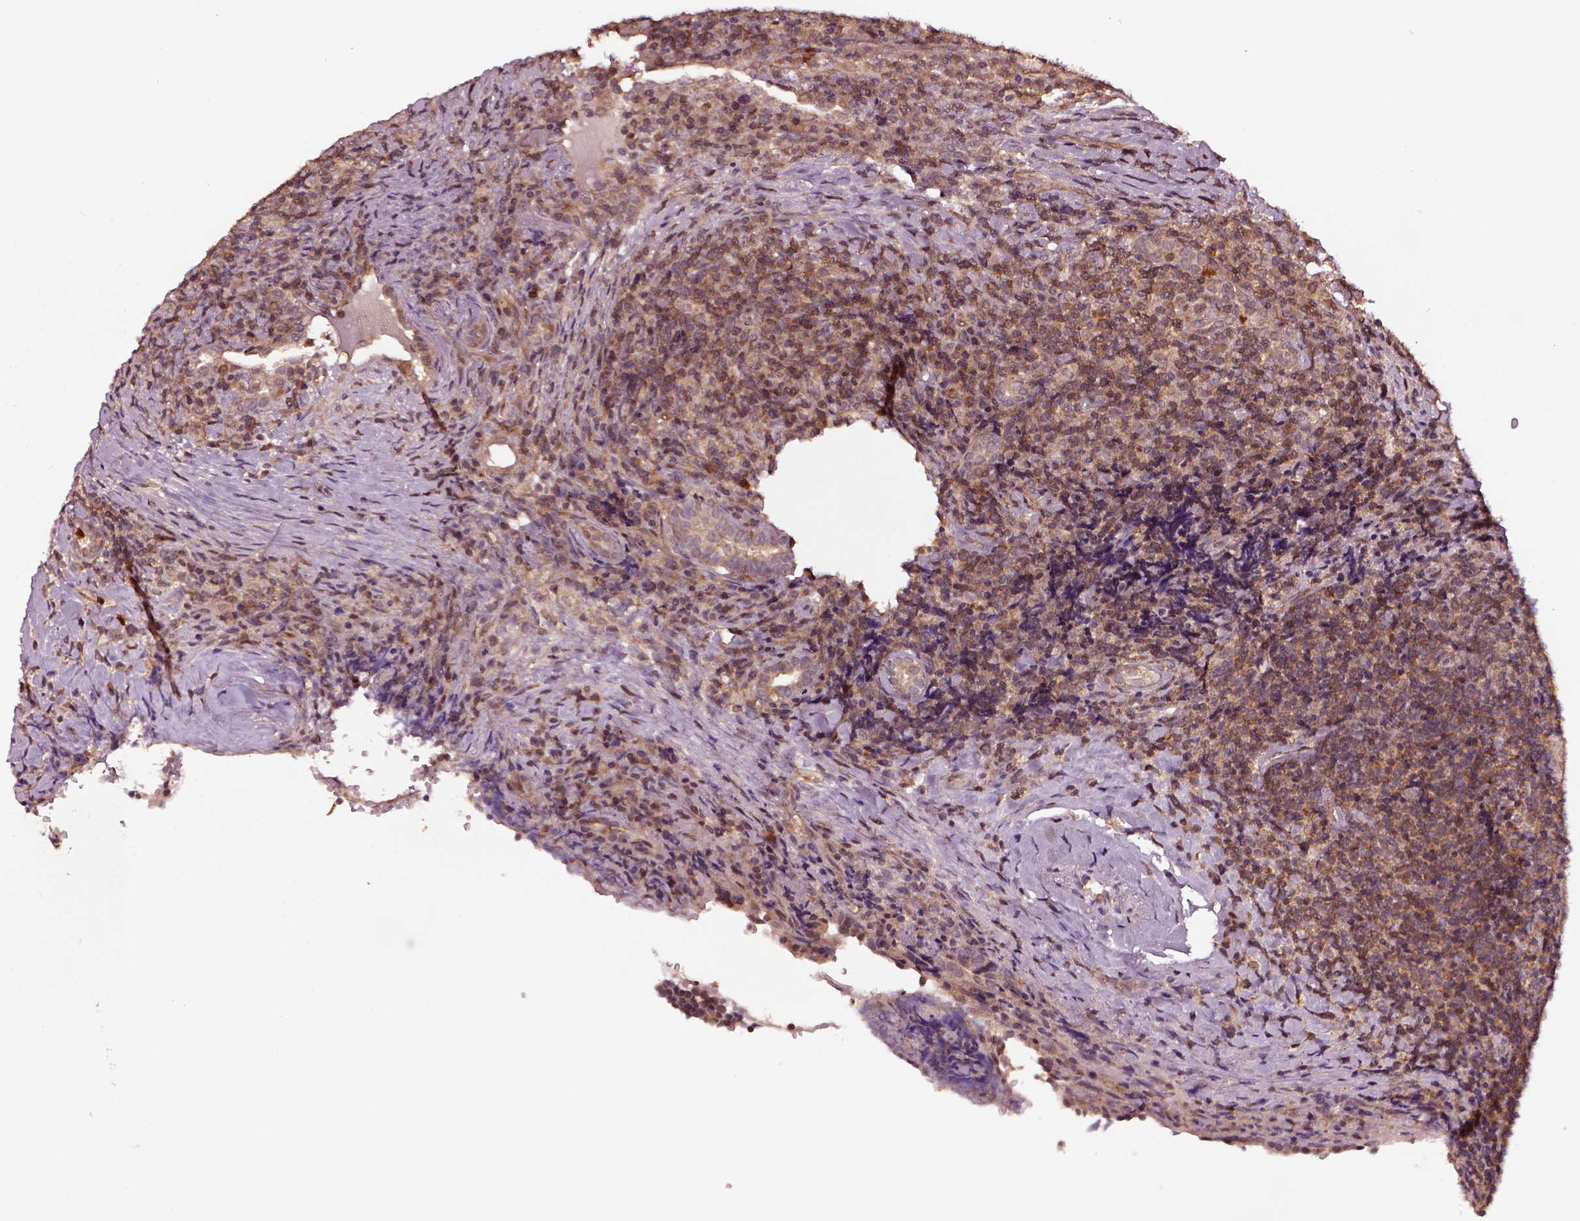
{"staining": {"intensity": "weak", "quantity": ">75%", "location": "cytoplasmic/membranous"}, "tissue": "lymphoma", "cell_type": "Tumor cells", "image_type": "cancer", "snomed": [{"axis": "morphology", "description": "Hodgkin's disease, NOS"}, {"axis": "topography", "description": "Lung"}], "caption": "Immunohistochemical staining of human Hodgkin's disease shows low levels of weak cytoplasmic/membranous expression in about >75% of tumor cells.", "gene": "RASSF5", "patient": {"sex": "male", "age": 17}}